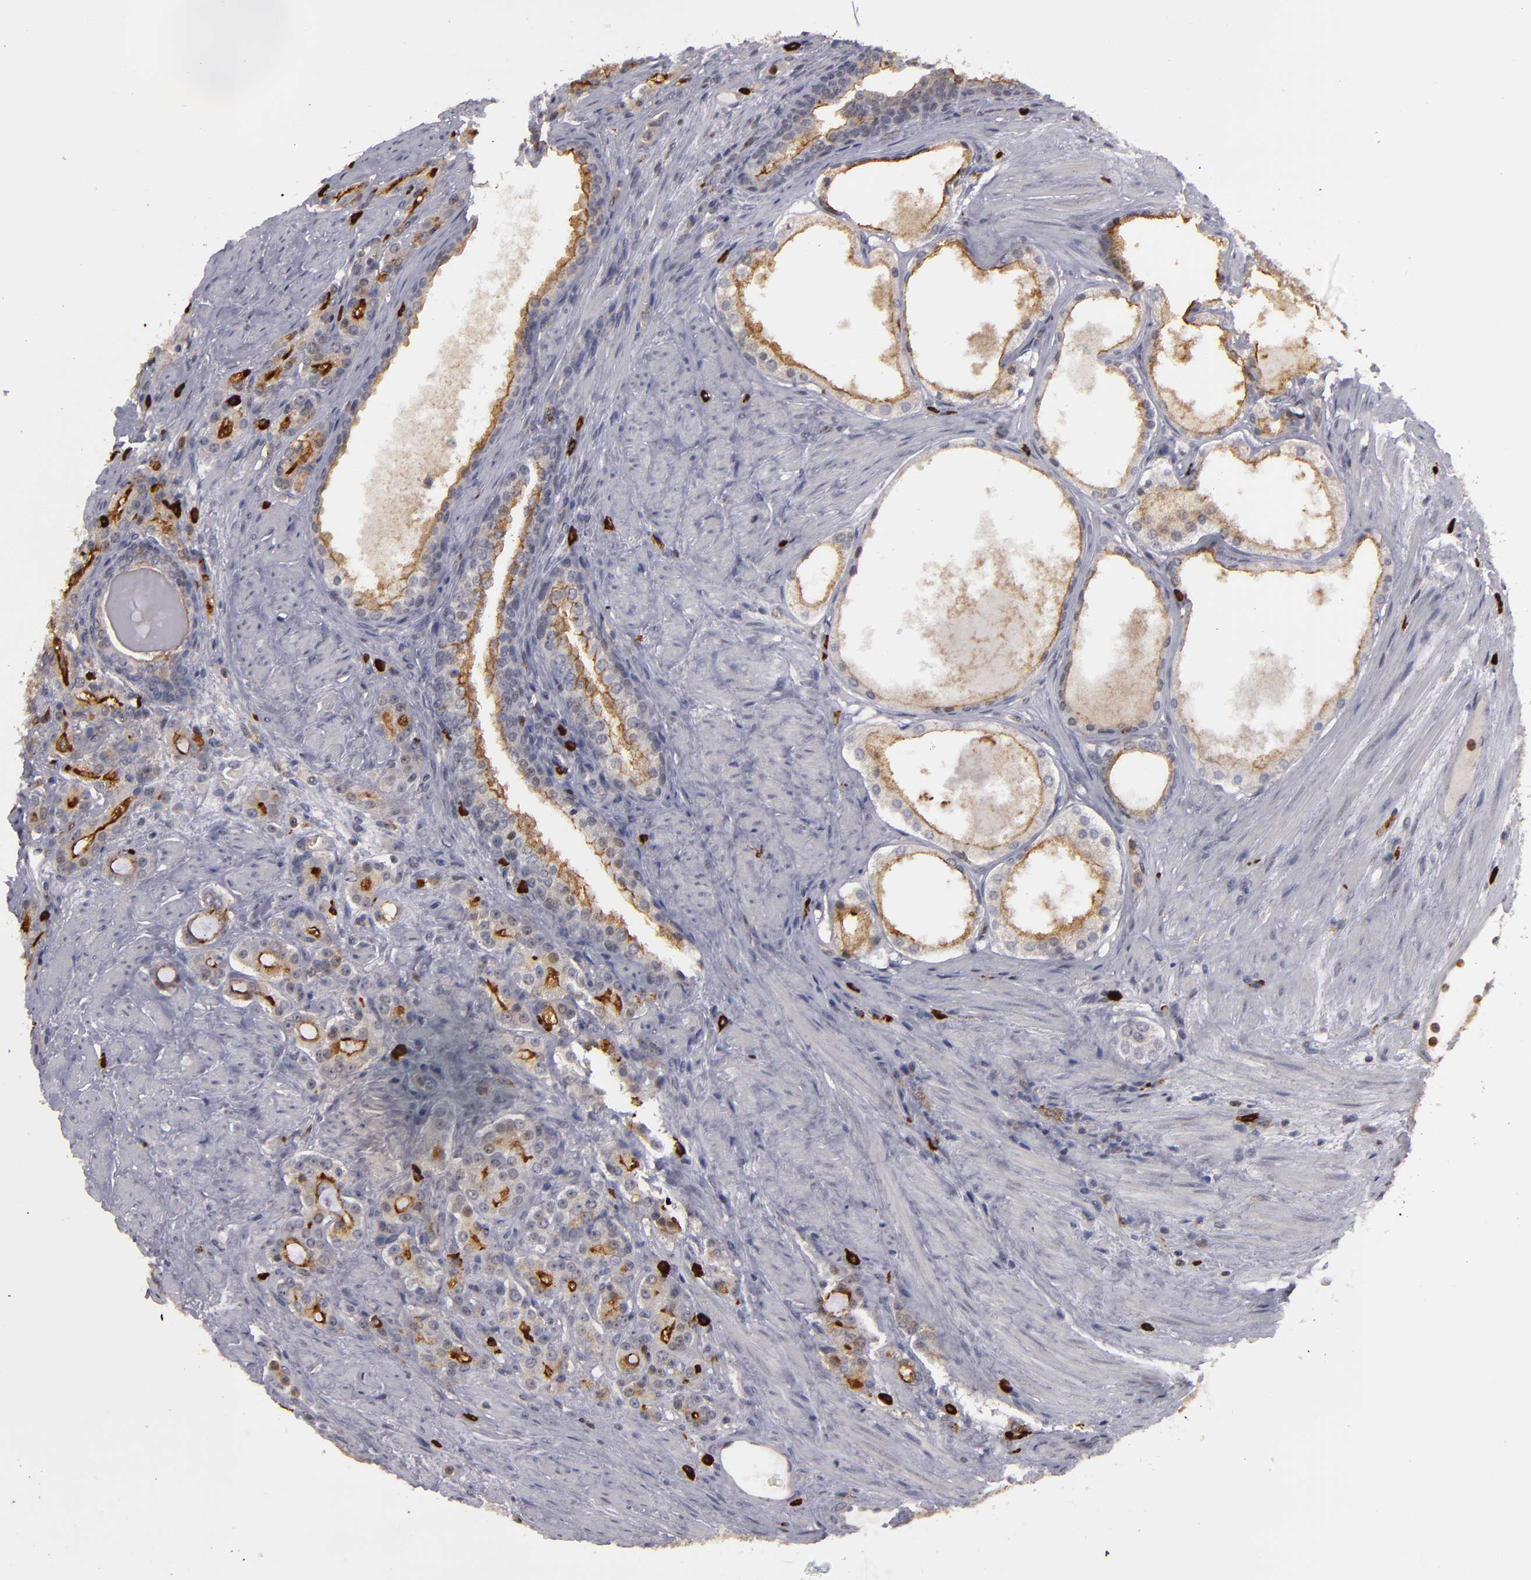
{"staining": {"intensity": "moderate", "quantity": ">75%", "location": "cytoplasmic/membranous"}, "tissue": "prostate cancer", "cell_type": "Tumor cells", "image_type": "cancer", "snomed": [{"axis": "morphology", "description": "Adenocarcinoma, Medium grade"}, {"axis": "topography", "description": "Prostate"}], "caption": "Moderate cytoplasmic/membranous protein expression is identified in approximately >75% of tumor cells in medium-grade adenocarcinoma (prostate). (Stains: DAB in brown, nuclei in blue, Microscopy: brightfield microscopy at high magnification).", "gene": "STX3", "patient": {"sex": "male", "age": 72}}